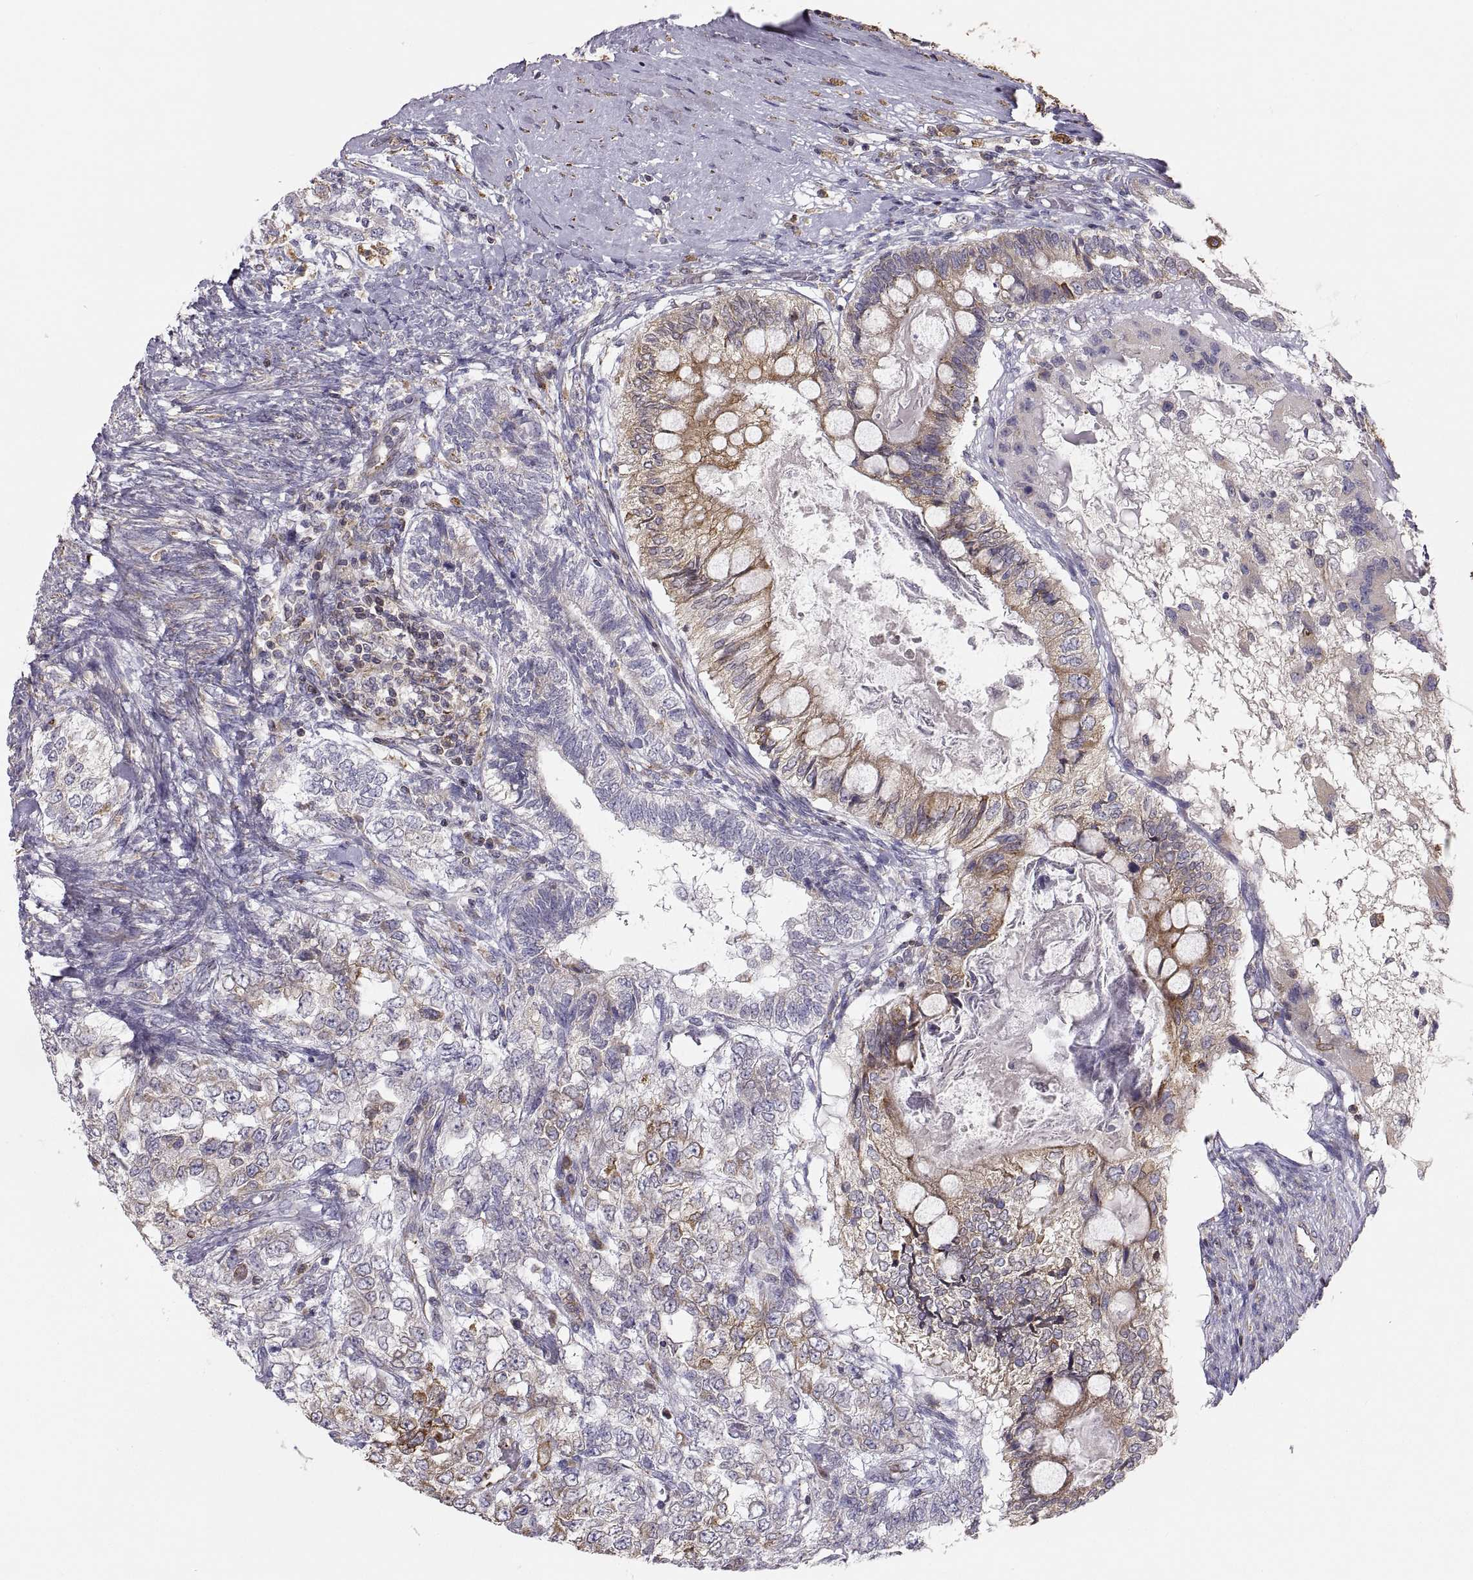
{"staining": {"intensity": "moderate", "quantity": "25%-75%", "location": "cytoplasmic/membranous"}, "tissue": "testis cancer", "cell_type": "Tumor cells", "image_type": "cancer", "snomed": [{"axis": "morphology", "description": "Seminoma, NOS"}, {"axis": "morphology", "description": "Carcinoma, Embryonal, NOS"}, {"axis": "topography", "description": "Testis"}], "caption": "IHC (DAB (3,3'-diaminobenzidine)) staining of human testis cancer (embryonal carcinoma) exhibits moderate cytoplasmic/membranous protein expression in approximately 25%-75% of tumor cells.", "gene": "ERO1A", "patient": {"sex": "male", "age": 41}}